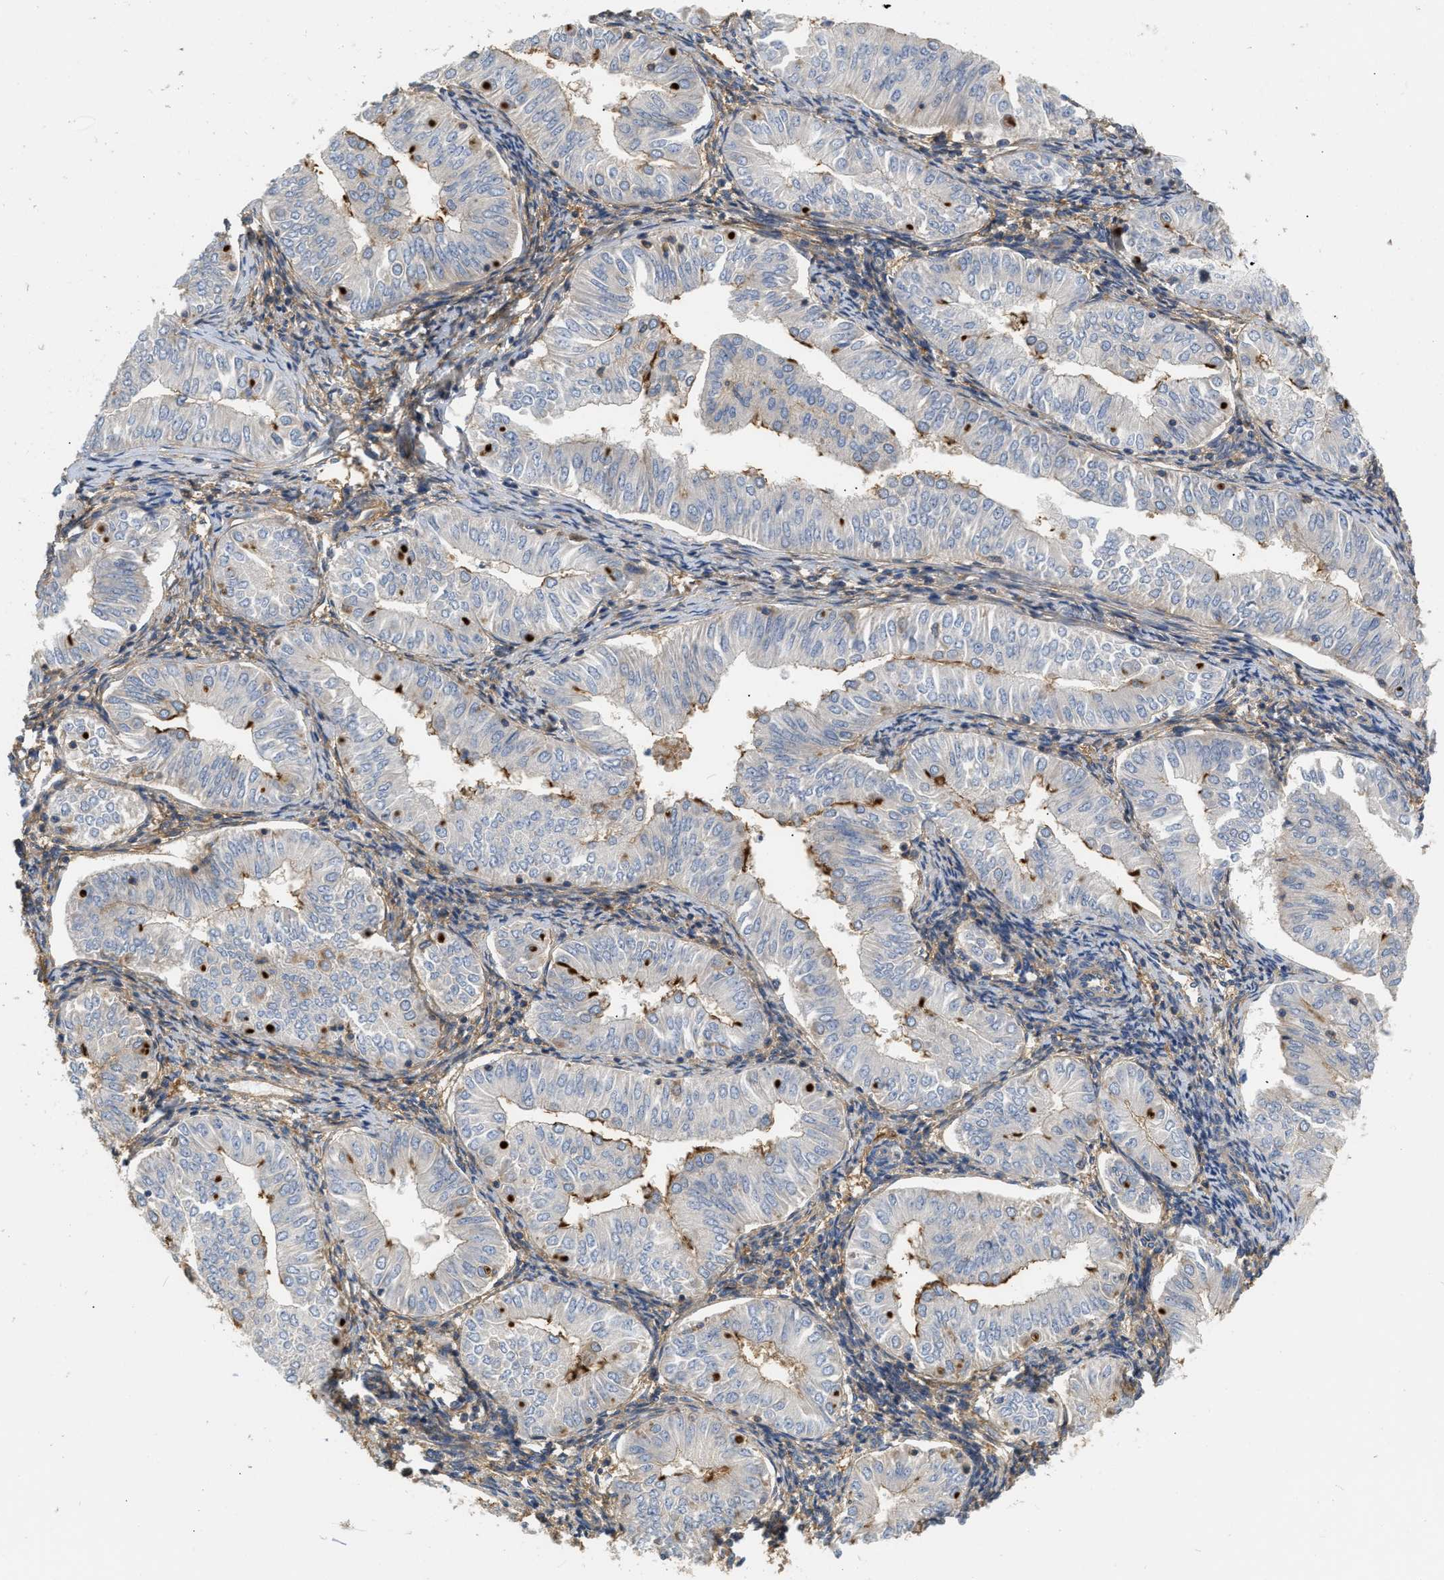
{"staining": {"intensity": "strong", "quantity": "<25%", "location": "cytoplasmic/membranous"}, "tissue": "endometrial cancer", "cell_type": "Tumor cells", "image_type": "cancer", "snomed": [{"axis": "morphology", "description": "Normal tissue, NOS"}, {"axis": "morphology", "description": "Adenocarcinoma, NOS"}, {"axis": "topography", "description": "Endometrium"}], "caption": "Protein analysis of endometrial cancer (adenocarcinoma) tissue reveals strong cytoplasmic/membranous staining in approximately <25% of tumor cells.", "gene": "GNB4", "patient": {"sex": "female", "age": 53}}